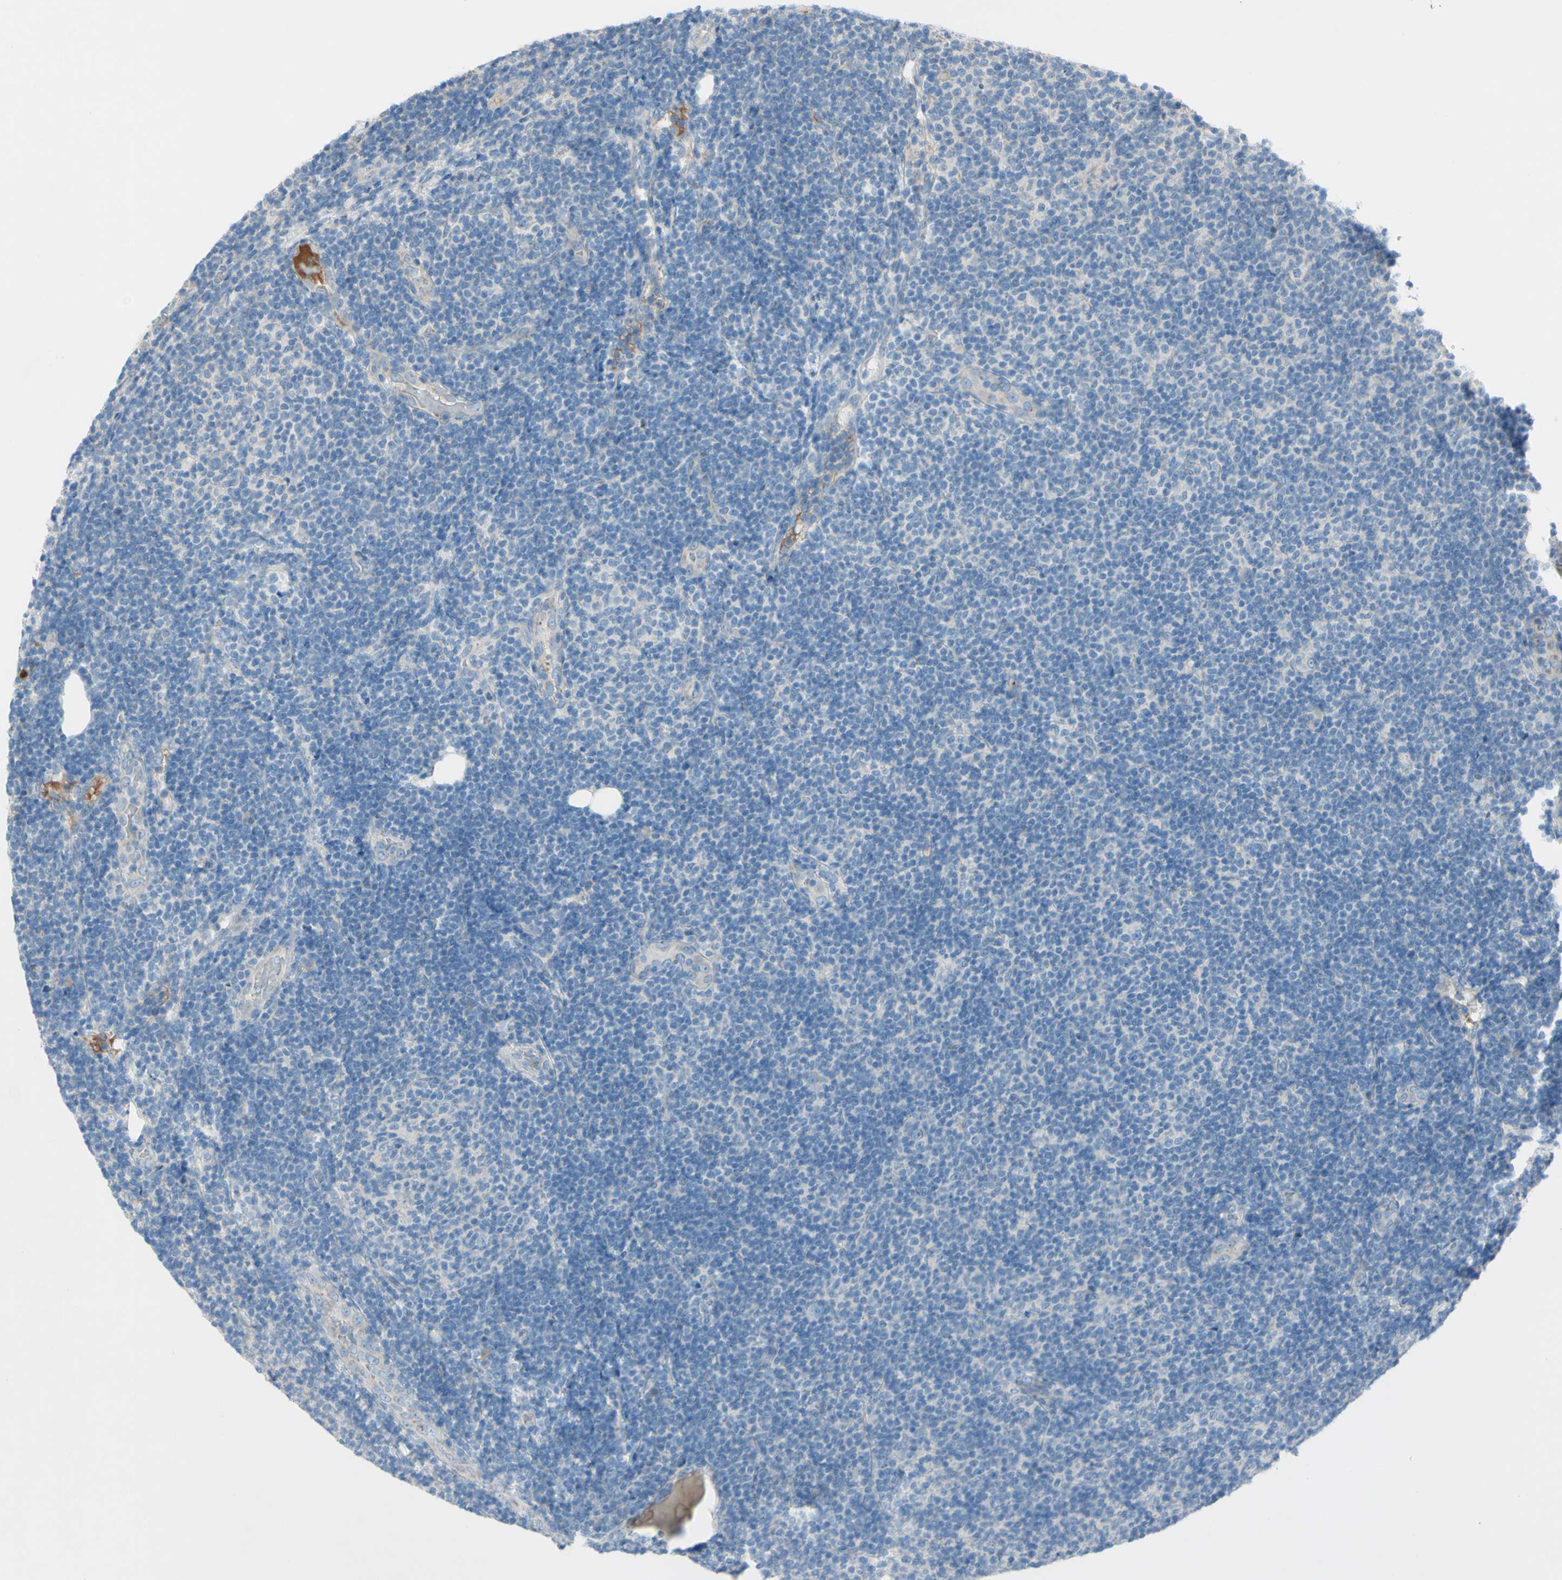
{"staining": {"intensity": "negative", "quantity": "none", "location": "none"}, "tissue": "lymphoma", "cell_type": "Tumor cells", "image_type": "cancer", "snomed": [{"axis": "morphology", "description": "Malignant lymphoma, non-Hodgkin's type, Low grade"}, {"axis": "topography", "description": "Lymph node"}], "caption": "There is no significant staining in tumor cells of malignant lymphoma, non-Hodgkin's type (low-grade).", "gene": "ATRN", "patient": {"sex": "male", "age": 83}}